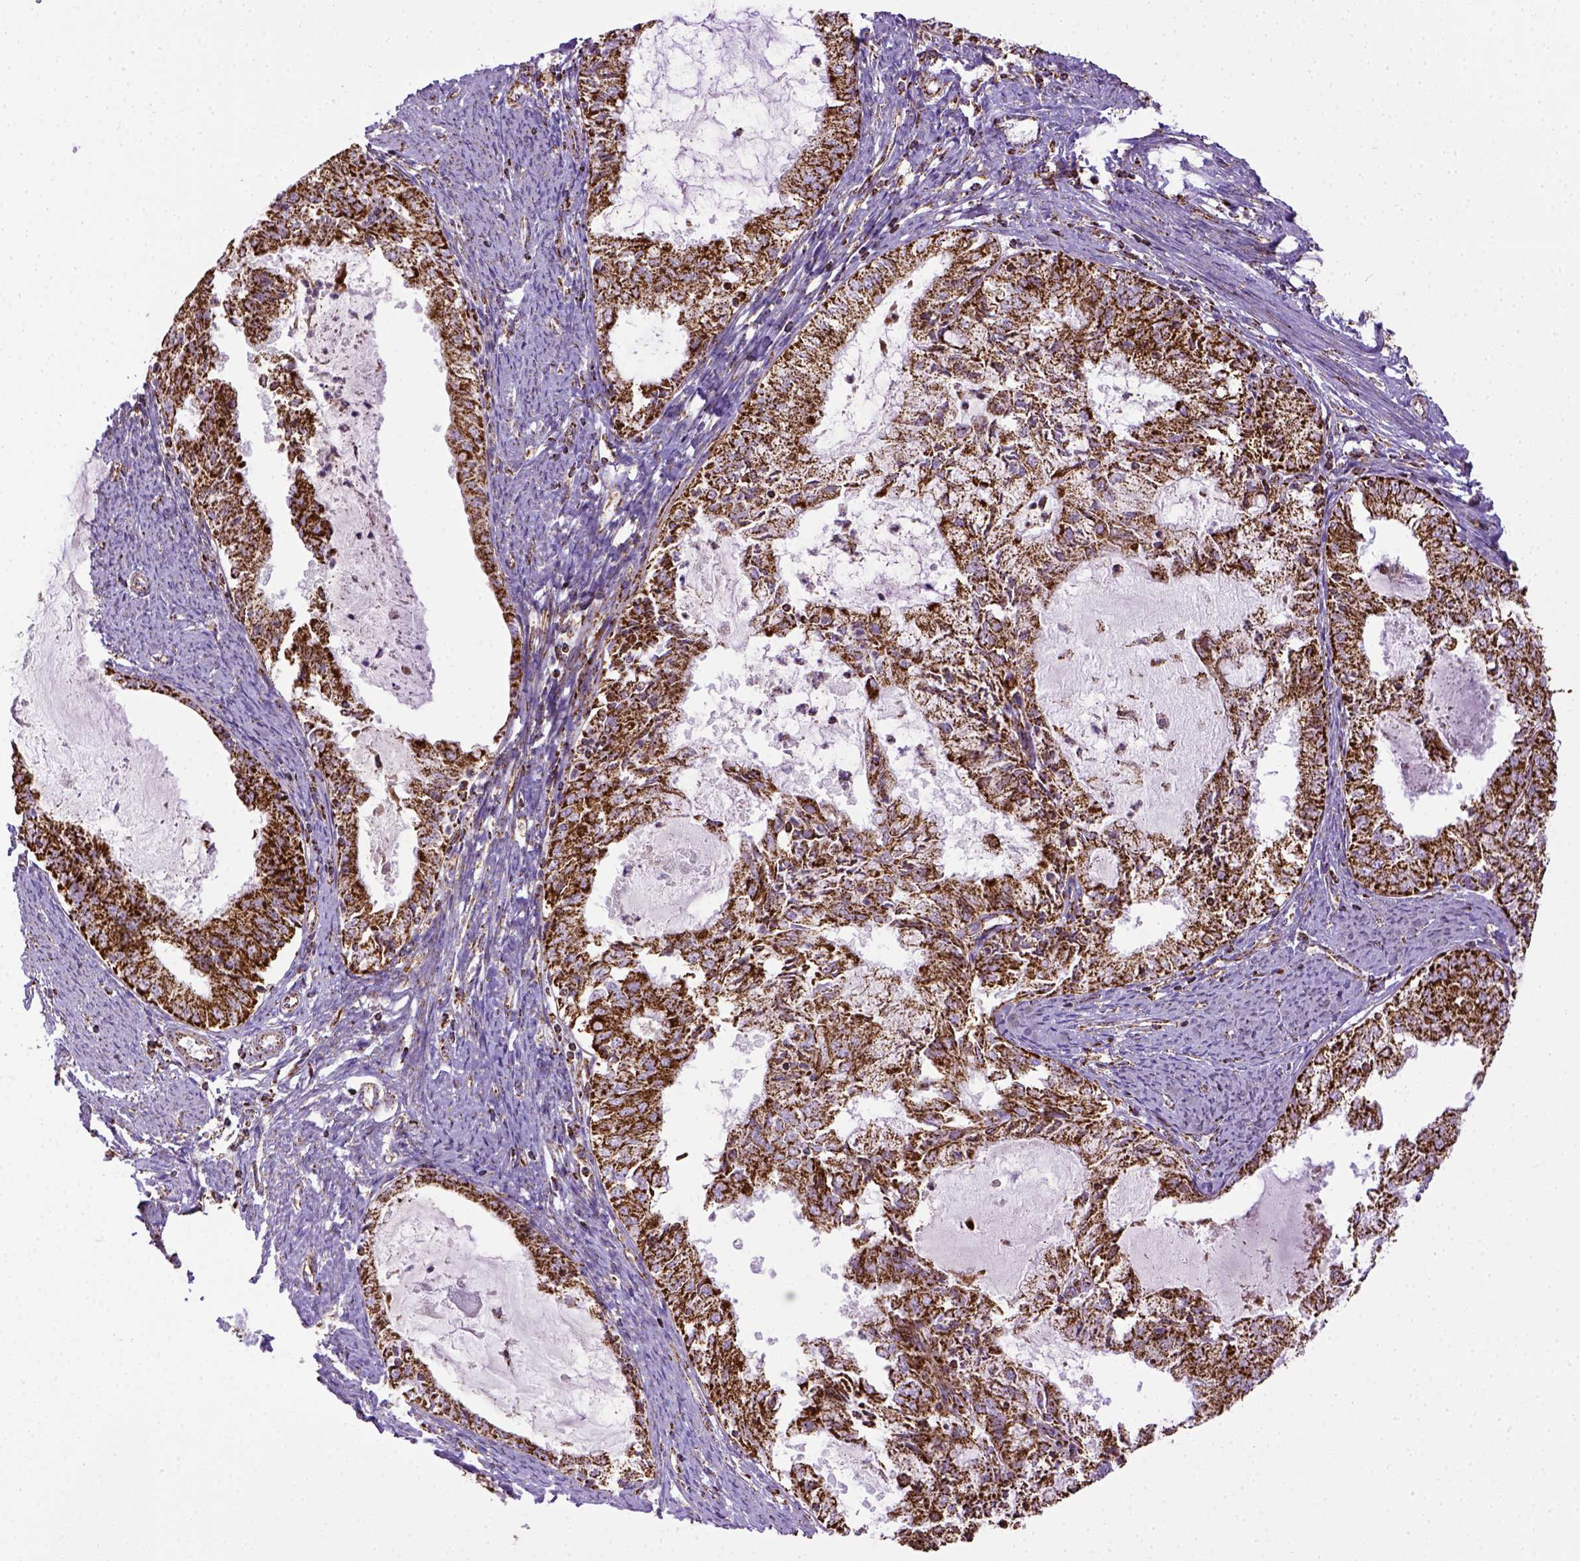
{"staining": {"intensity": "strong", "quantity": ">75%", "location": "cytoplasmic/membranous"}, "tissue": "endometrial cancer", "cell_type": "Tumor cells", "image_type": "cancer", "snomed": [{"axis": "morphology", "description": "Adenocarcinoma, NOS"}, {"axis": "topography", "description": "Endometrium"}], "caption": "Tumor cells reveal strong cytoplasmic/membranous positivity in approximately >75% of cells in endometrial adenocarcinoma.", "gene": "MT-CO1", "patient": {"sex": "female", "age": 57}}